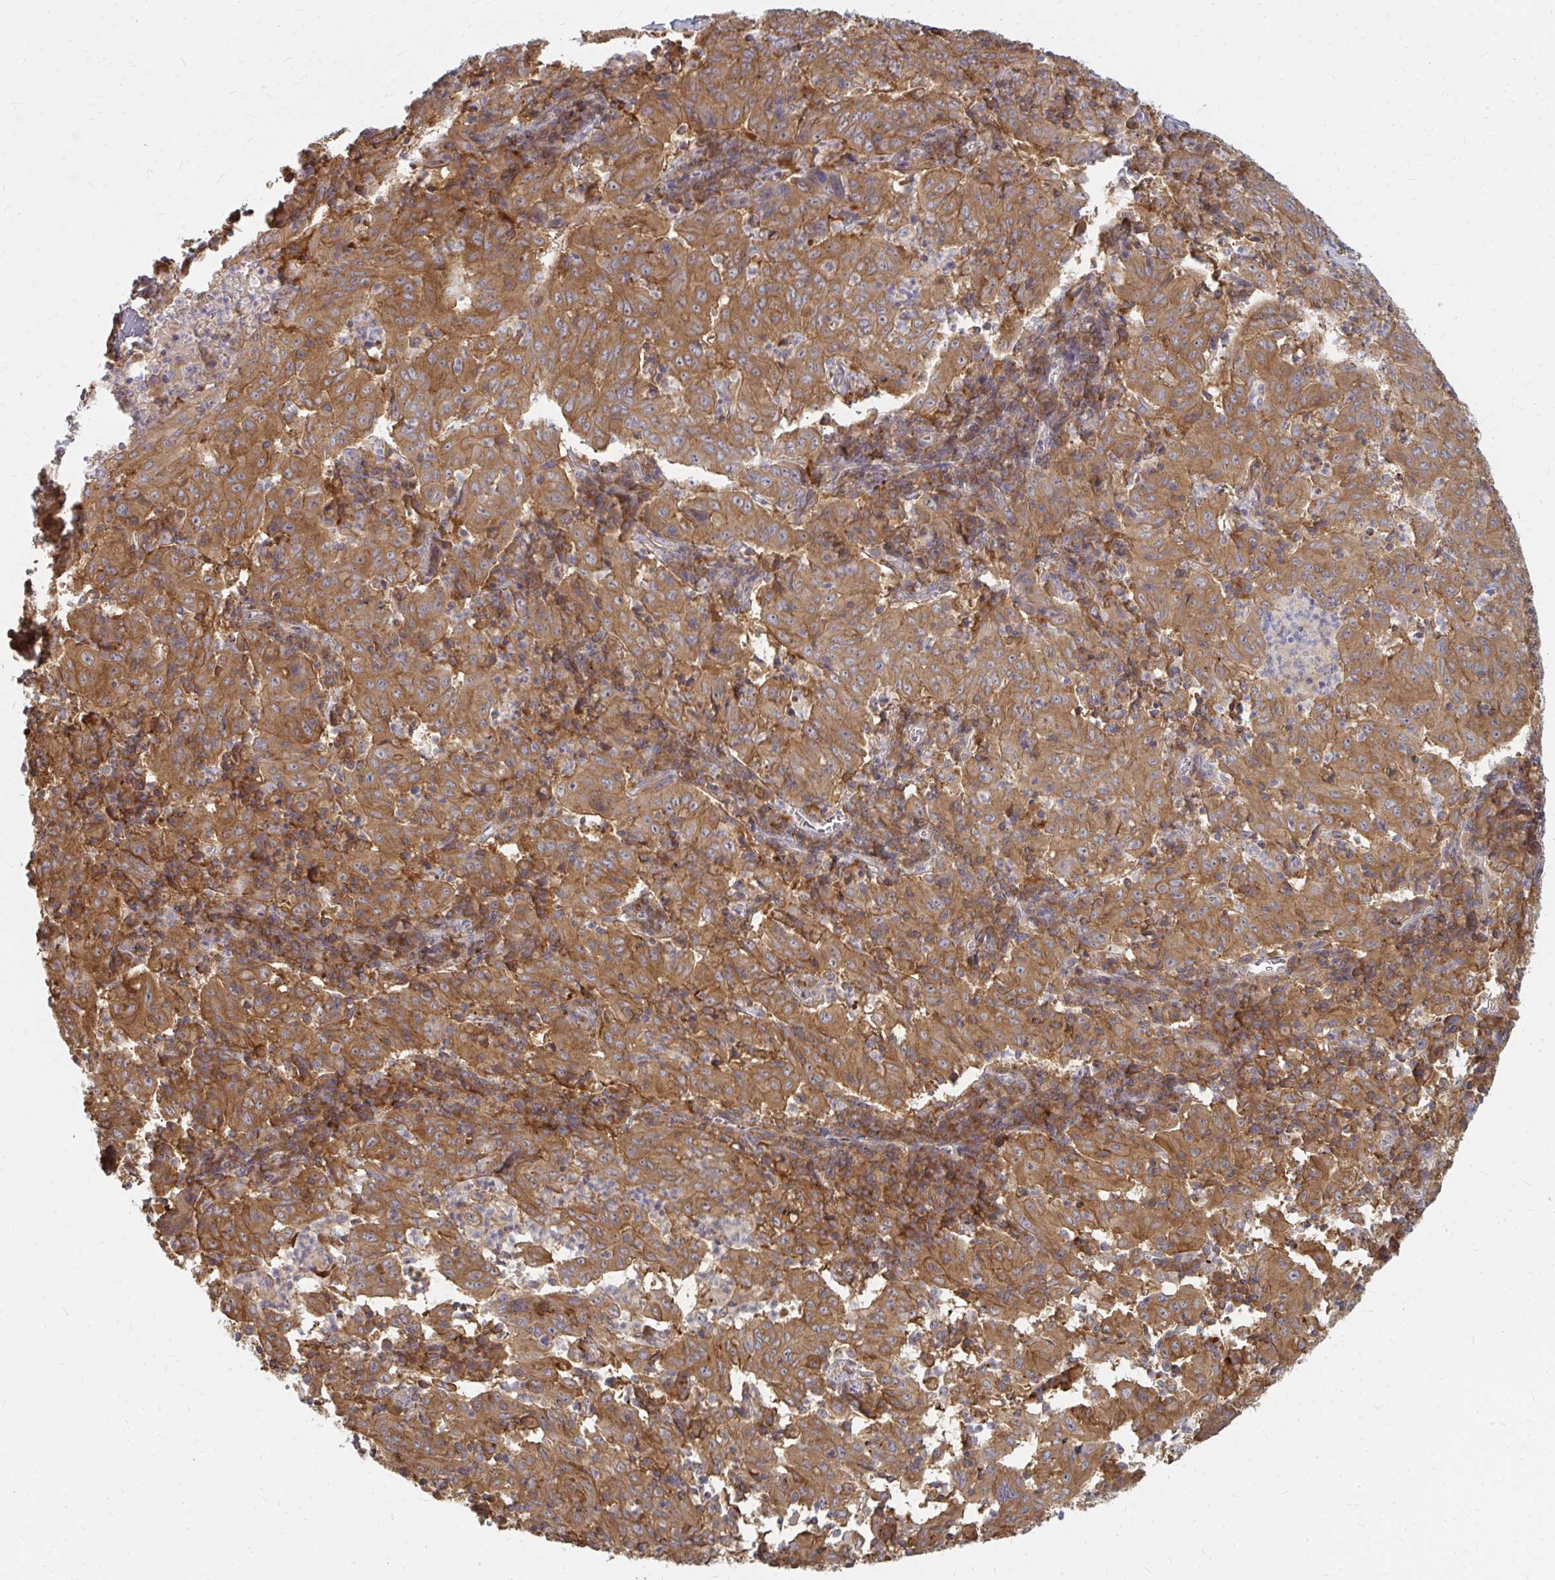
{"staining": {"intensity": "moderate", "quantity": ">75%", "location": "cytoplasmic/membranous"}, "tissue": "pancreatic cancer", "cell_type": "Tumor cells", "image_type": "cancer", "snomed": [{"axis": "morphology", "description": "Adenocarcinoma, NOS"}, {"axis": "topography", "description": "Pancreas"}], "caption": "IHC image of human adenocarcinoma (pancreatic) stained for a protein (brown), which displays medium levels of moderate cytoplasmic/membranous positivity in approximately >75% of tumor cells.", "gene": "ZNF285", "patient": {"sex": "male", "age": 63}}